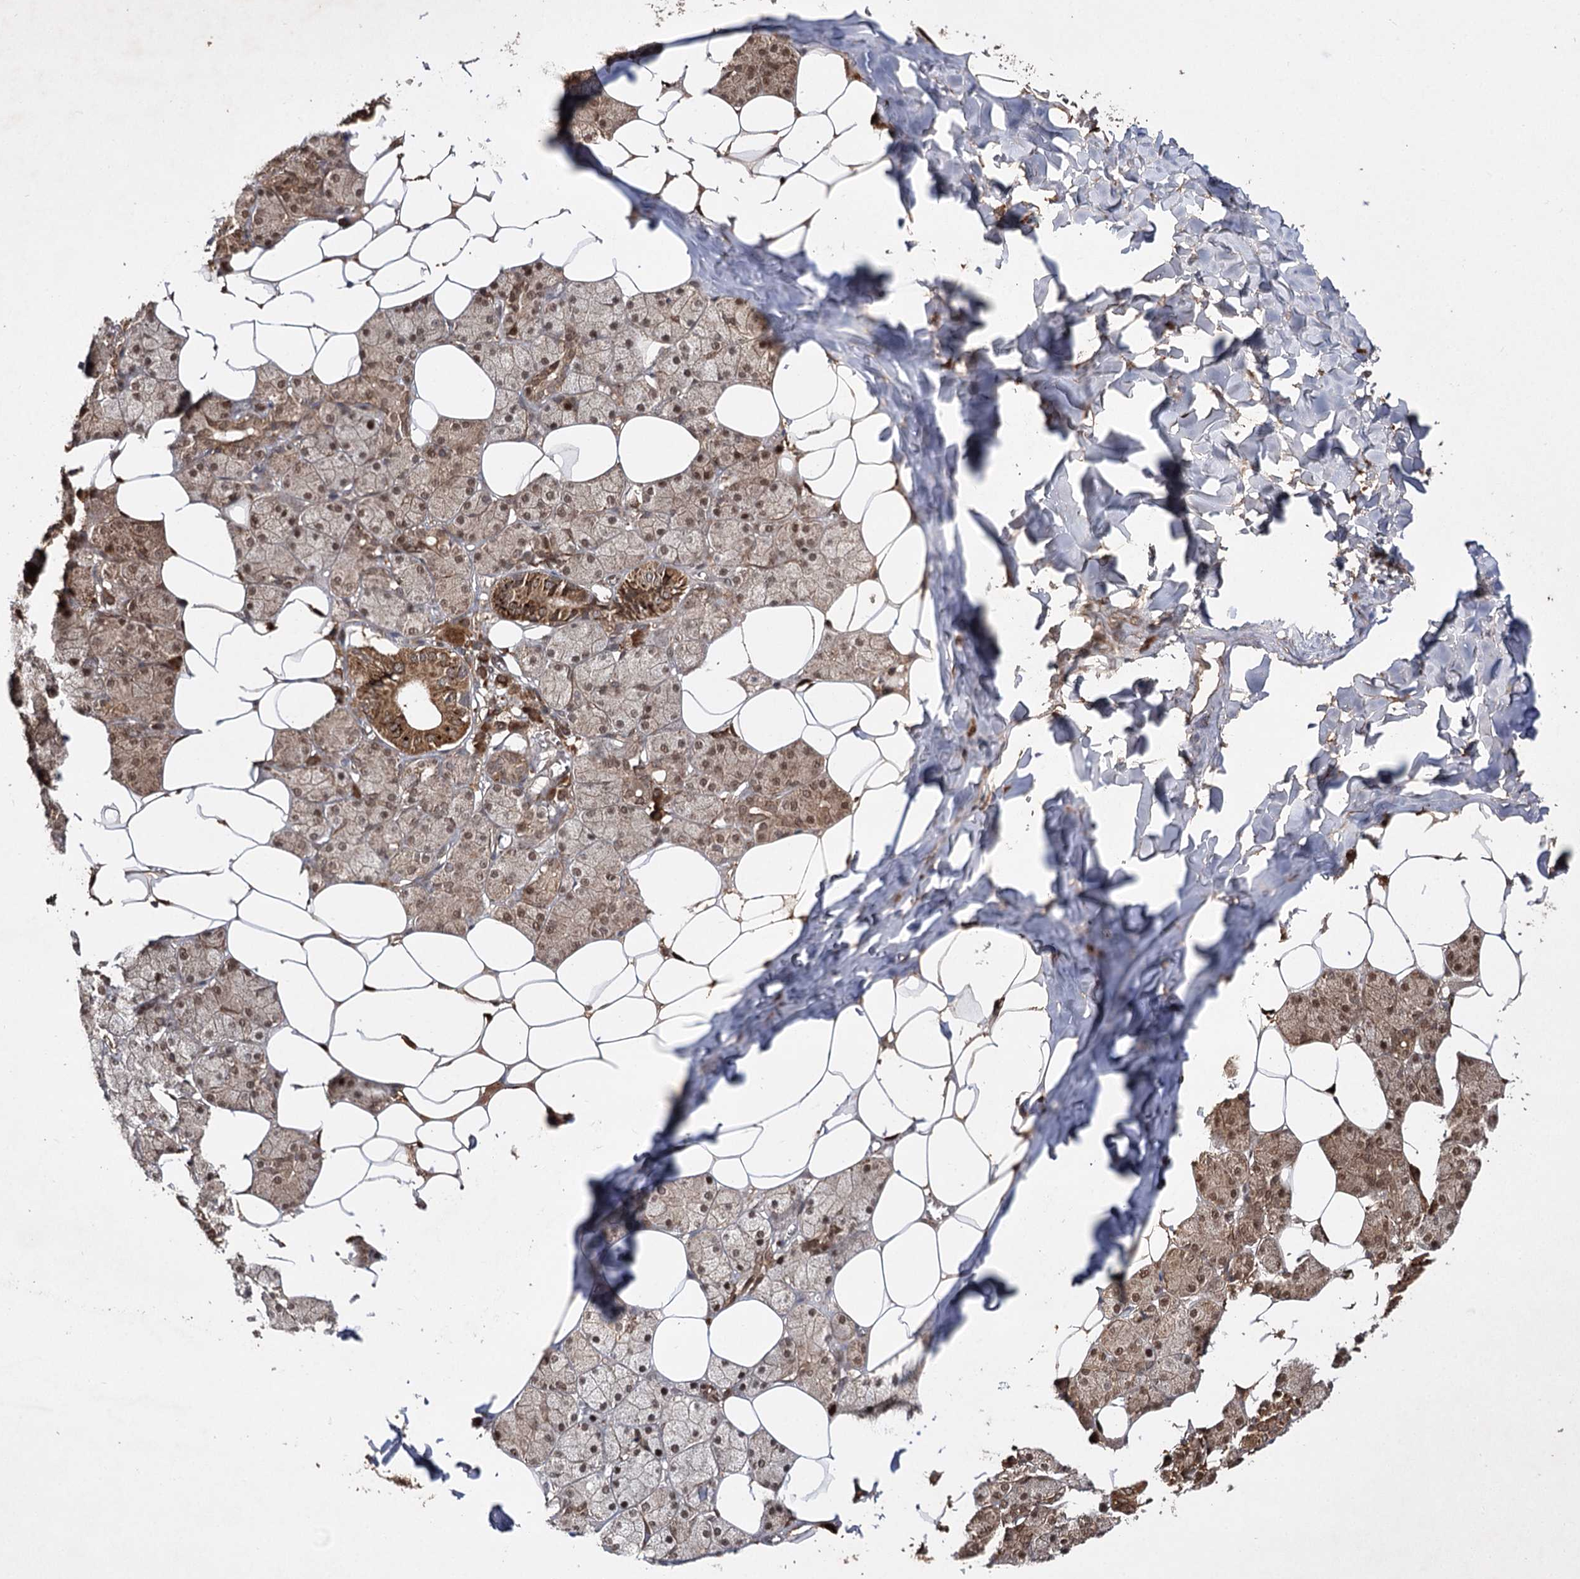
{"staining": {"intensity": "strong", "quantity": "25%-75%", "location": "cytoplasmic/membranous,nuclear"}, "tissue": "salivary gland", "cell_type": "Glandular cells", "image_type": "normal", "snomed": [{"axis": "morphology", "description": "Normal tissue, NOS"}, {"axis": "topography", "description": "Salivary gland"}], "caption": "IHC of unremarkable human salivary gland exhibits high levels of strong cytoplasmic/membranous,nuclear positivity in approximately 25%-75% of glandular cells. (brown staining indicates protein expression, while blue staining denotes nuclei).", "gene": "DNAJC13", "patient": {"sex": "female", "age": 33}}